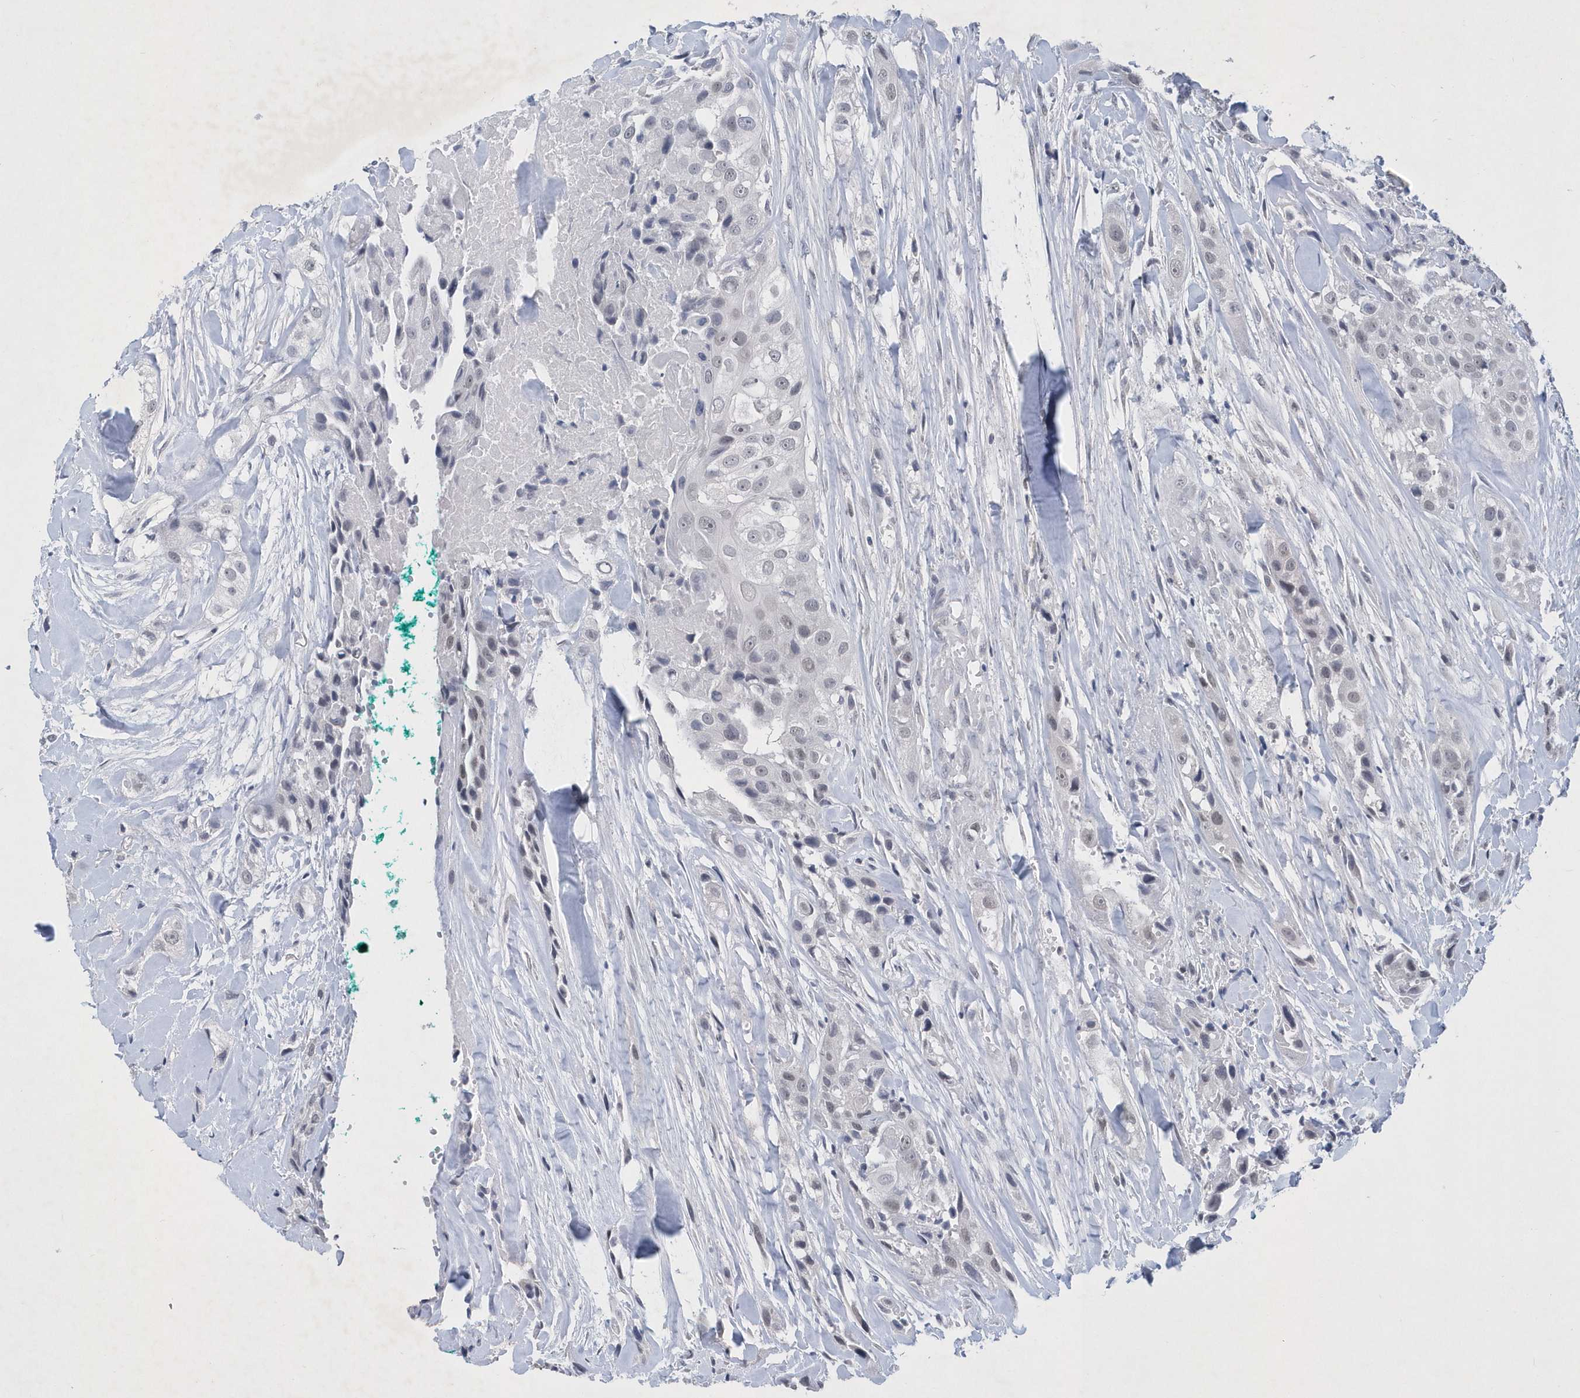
{"staining": {"intensity": "negative", "quantity": "none", "location": "none"}, "tissue": "head and neck cancer", "cell_type": "Tumor cells", "image_type": "cancer", "snomed": [{"axis": "morphology", "description": "Normal tissue, NOS"}, {"axis": "morphology", "description": "Squamous cell carcinoma, NOS"}, {"axis": "topography", "description": "Skeletal muscle"}, {"axis": "topography", "description": "Head-Neck"}], "caption": "Head and neck cancer stained for a protein using IHC exhibits no positivity tumor cells.", "gene": "SRGAP3", "patient": {"sex": "male", "age": 51}}